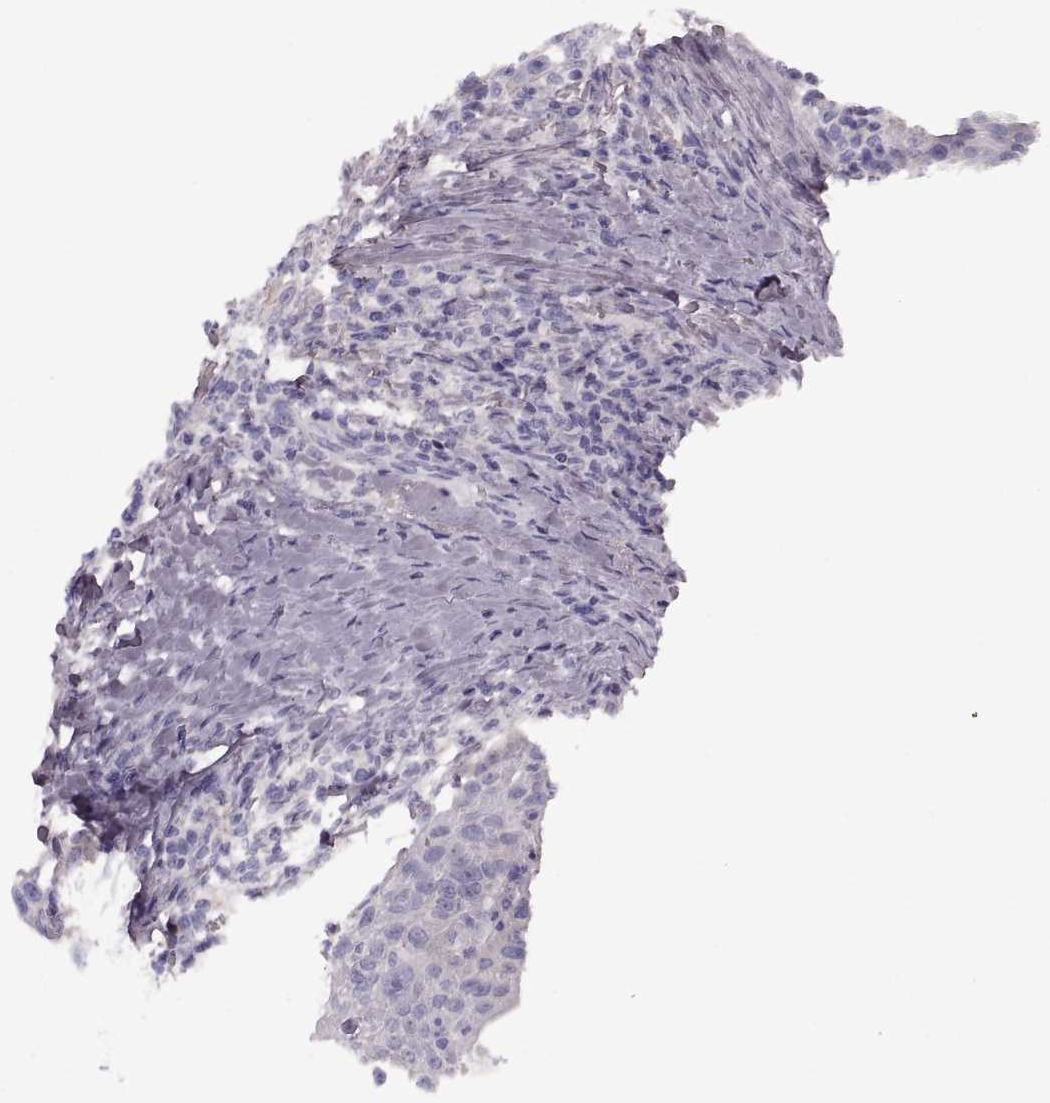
{"staining": {"intensity": "negative", "quantity": "none", "location": "none"}, "tissue": "head and neck cancer", "cell_type": "Tumor cells", "image_type": "cancer", "snomed": [{"axis": "morphology", "description": "Squamous cell carcinoma, NOS"}, {"axis": "topography", "description": "Head-Neck"}], "caption": "Photomicrograph shows no significant protein positivity in tumor cells of head and neck cancer.", "gene": "CRYBA2", "patient": {"sex": "male", "age": 69}}